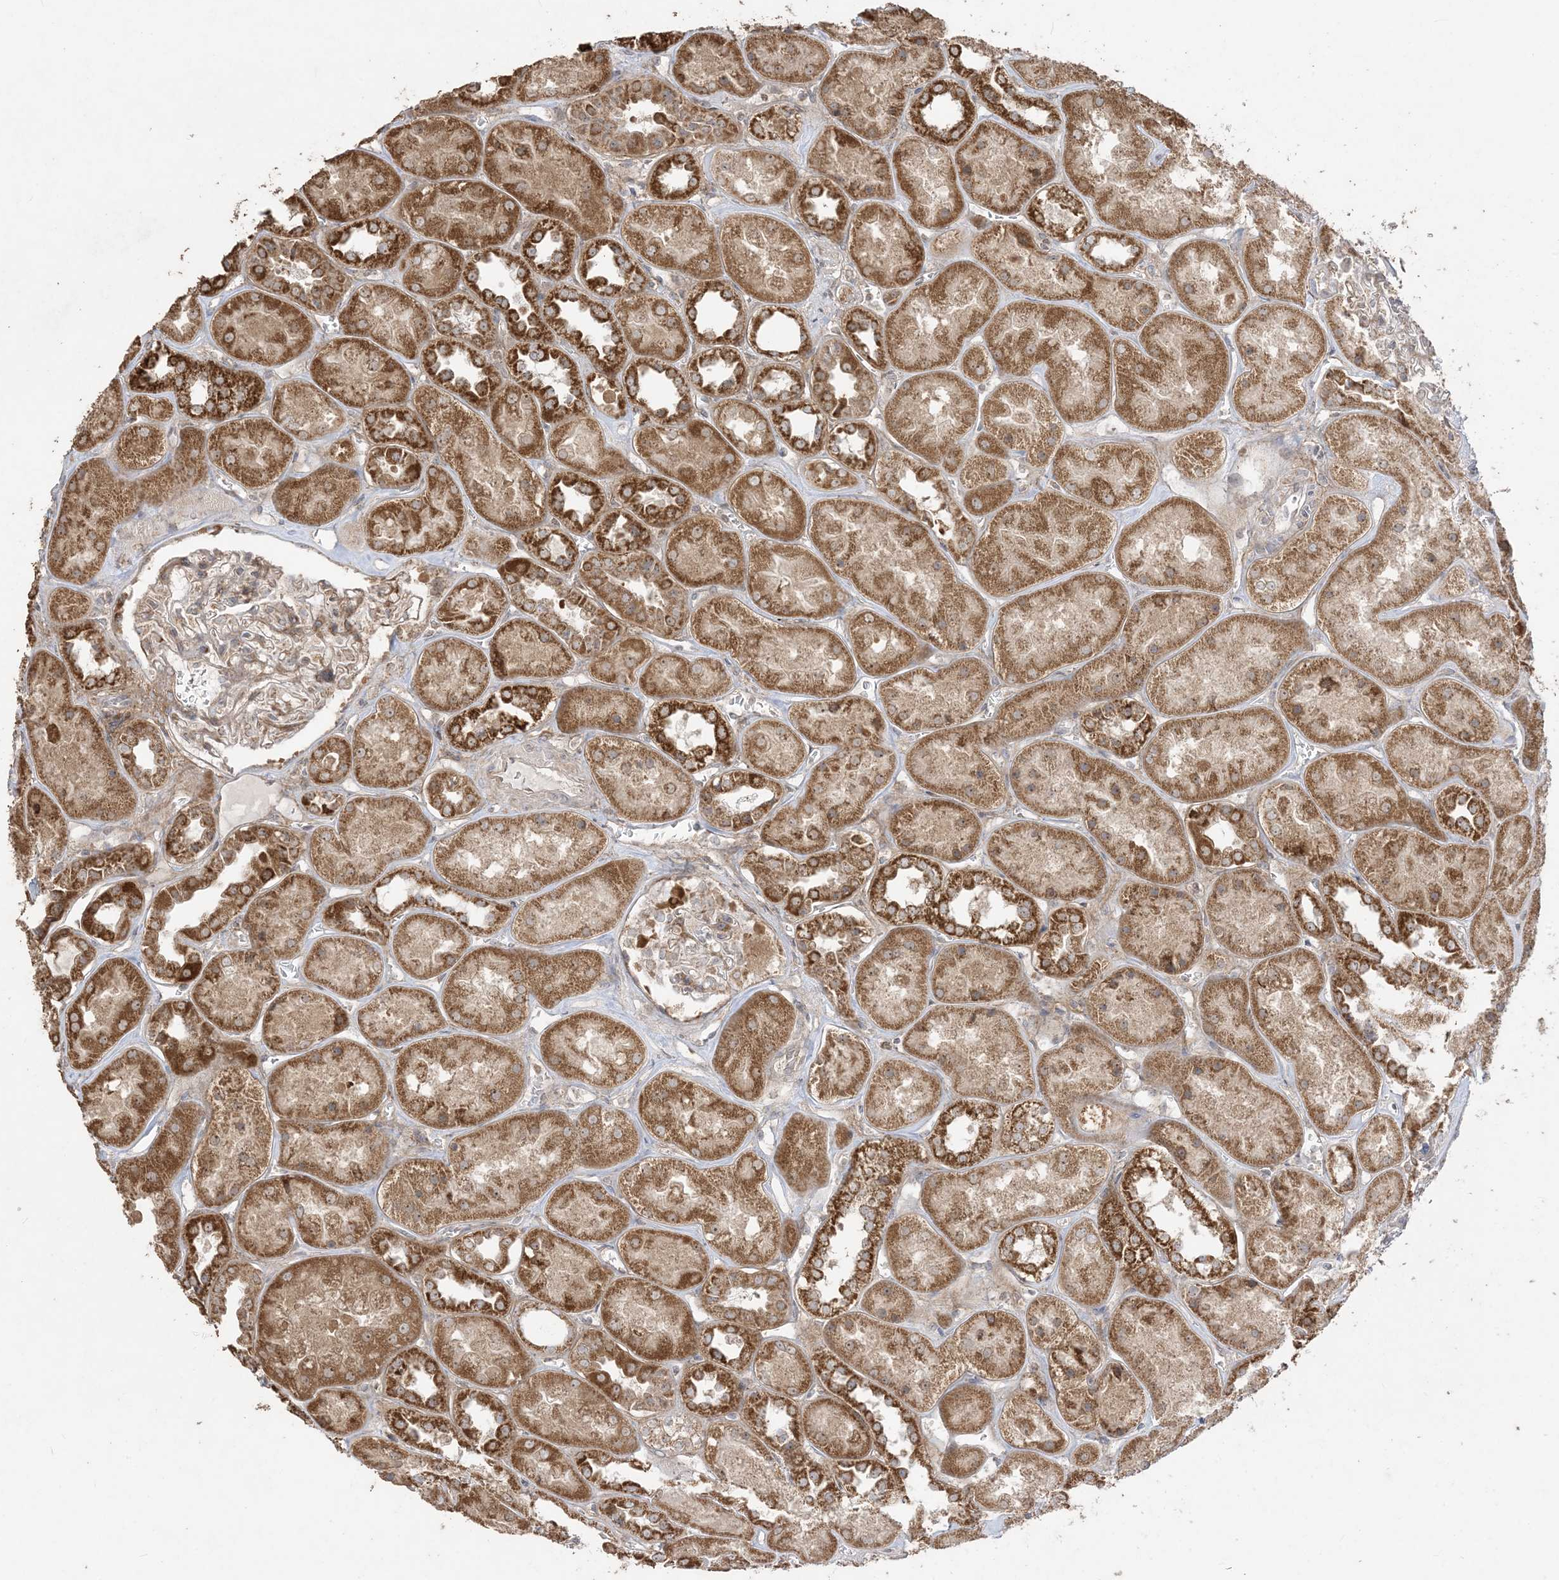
{"staining": {"intensity": "moderate", "quantity": ">75%", "location": "cytoplasmic/membranous"}, "tissue": "kidney", "cell_type": "Cells in glomeruli", "image_type": "normal", "snomed": [{"axis": "morphology", "description": "Normal tissue, NOS"}, {"axis": "topography", "description": "Kidney"}], "caption": "Immunohistochemistry of benign human kidney demonstrates medium levels of moderate cytoplasmic/membranous positivity in approximately >75% of cells in glomeruli.", "gene": "SIRT3", "patient": {"sex": "male", "age": 70}}